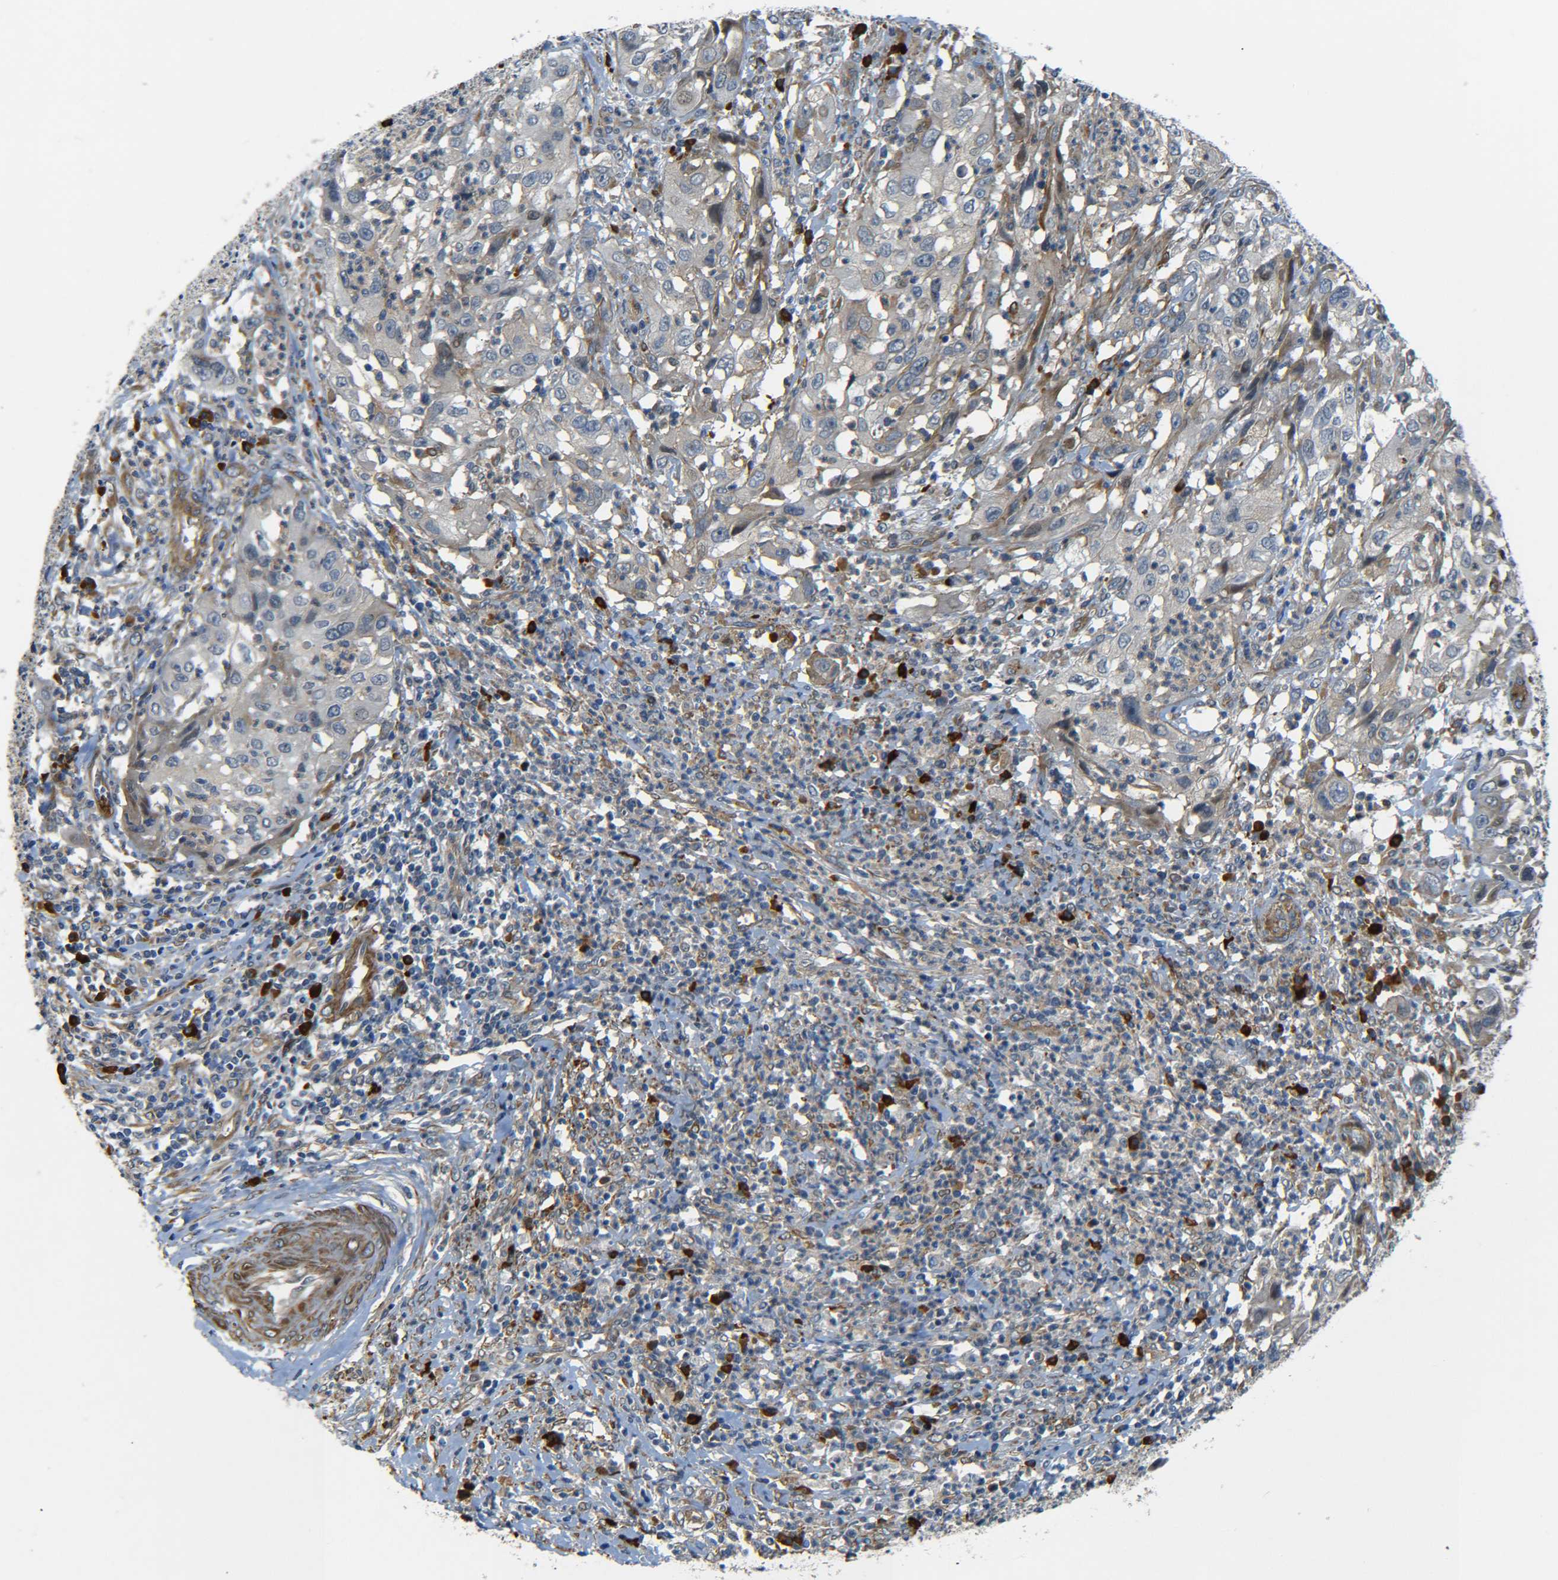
{"staining": {"intensity": "negative", "quantity": "none", "location": "none"}, "tissue": "cervical cancer", "cell_type": "Tumor cells", "image_type": "cancer", "snomed": [{"axis": "morphology", "description": "Squamous cell carcinoma, NOS"}, {"axis": "topography", "description": "Cervix"}], "caption": "IHC of human cervical cancer (squamous cell carcinoma) exhibits no staining in tumor cells.", "gene": "MEIS1", "patient": {"sex": "female", "age": 32}}